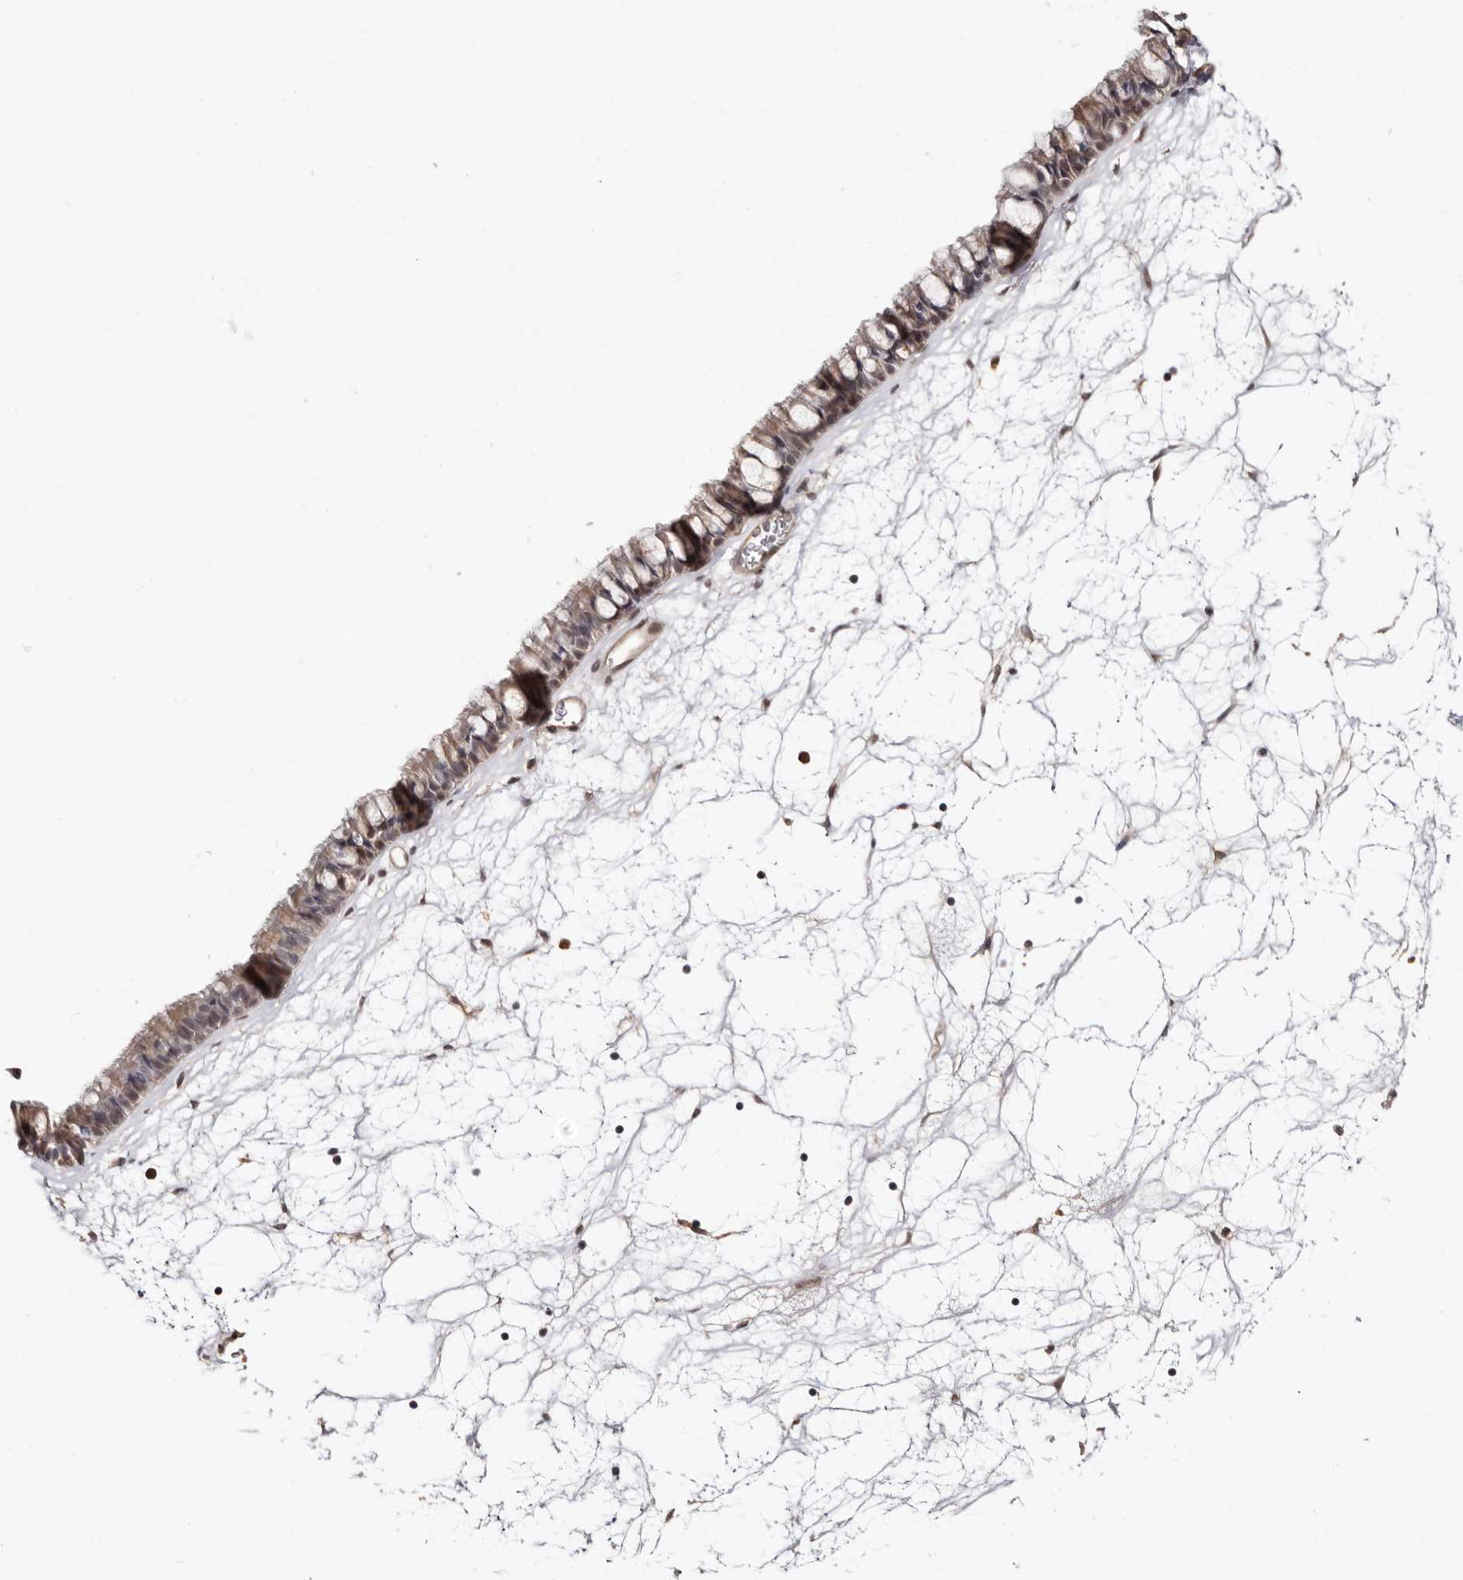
{"staining": {"intensity": "moderate", "quantity": ">75%", "location": "cytoplasmic/membranous,nuclear"}, "tissue": "nasopharynx", "cell_type": "Respiratory epithelial cells", "image_type": "normal", "snomed": [{"axis": "morphology", "description": "Normal tissue, NOS"}, {"axis": "topography", "description": "Nasopharynx"}], "caption": "About >75% of respiratory epithelial cells in unremarkable human nasopharynx reveal moderate cytoplasmic/membranous,nuclear protein positivity as visualized by brown immunohistochemical staining.", "gene": "SMAD7", "patient": {"sex": "male", "age": 64}}